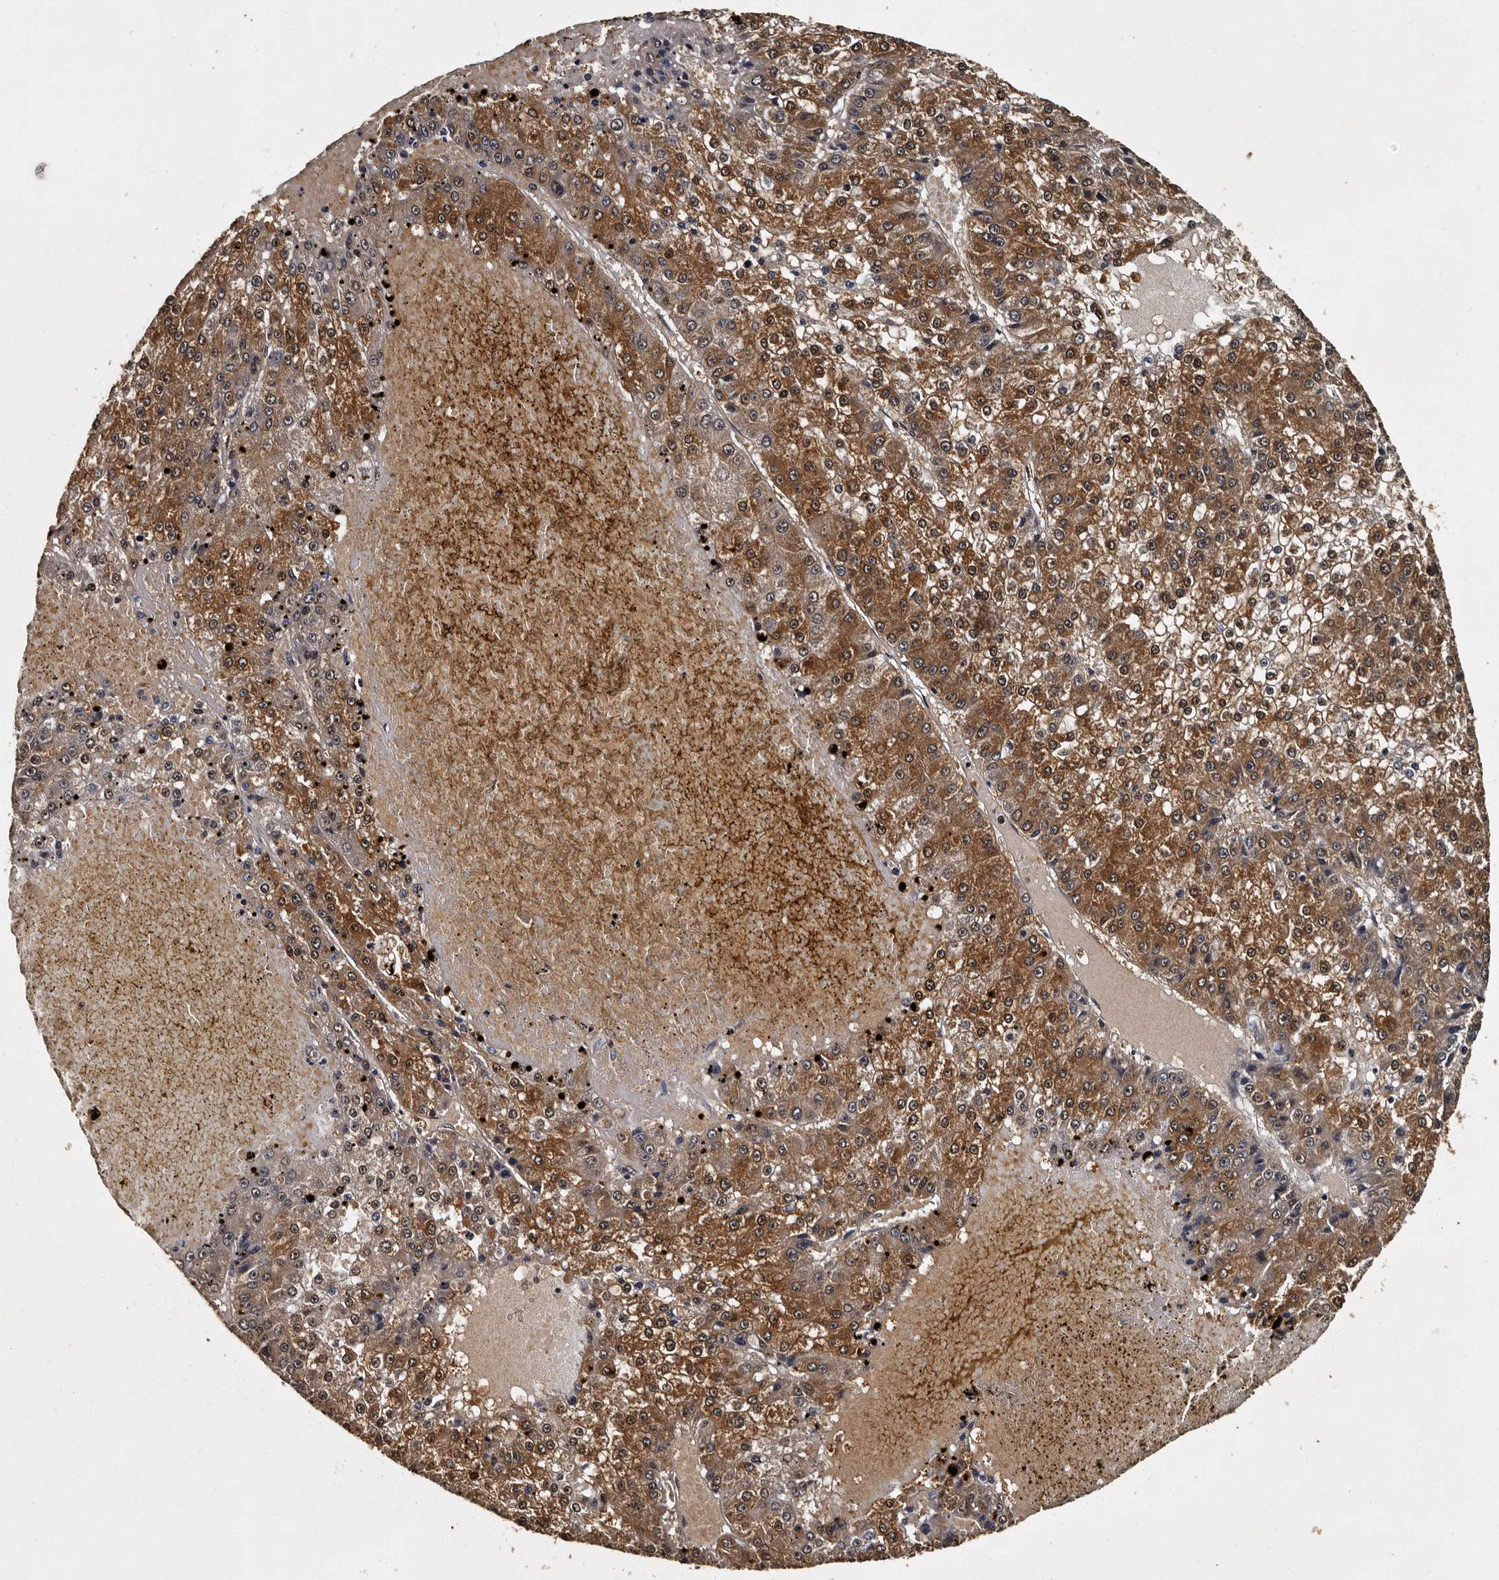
{"staining": {"intensity": "moderate", "quantity": ">75%", "location": "cytoplasmic/membranous,nuclear"}, "tissue": "liver cancer", "cell_type": "Tumor cells", "image_type": "cancer", "snomed": [{"axis": "morphology", "description": "Carcinoma, Hepatocellular, NOS"}, {"axis": "topography", "description": "Liver"}], "caption": "Moderate cytoplasmic/membranous and nuclear positivity for a protein is present in approximately >75% of tumor cells of liver cancer using IHC.", "gene": "CPNE3", "patient": {"sex": "female", "age": 73}}